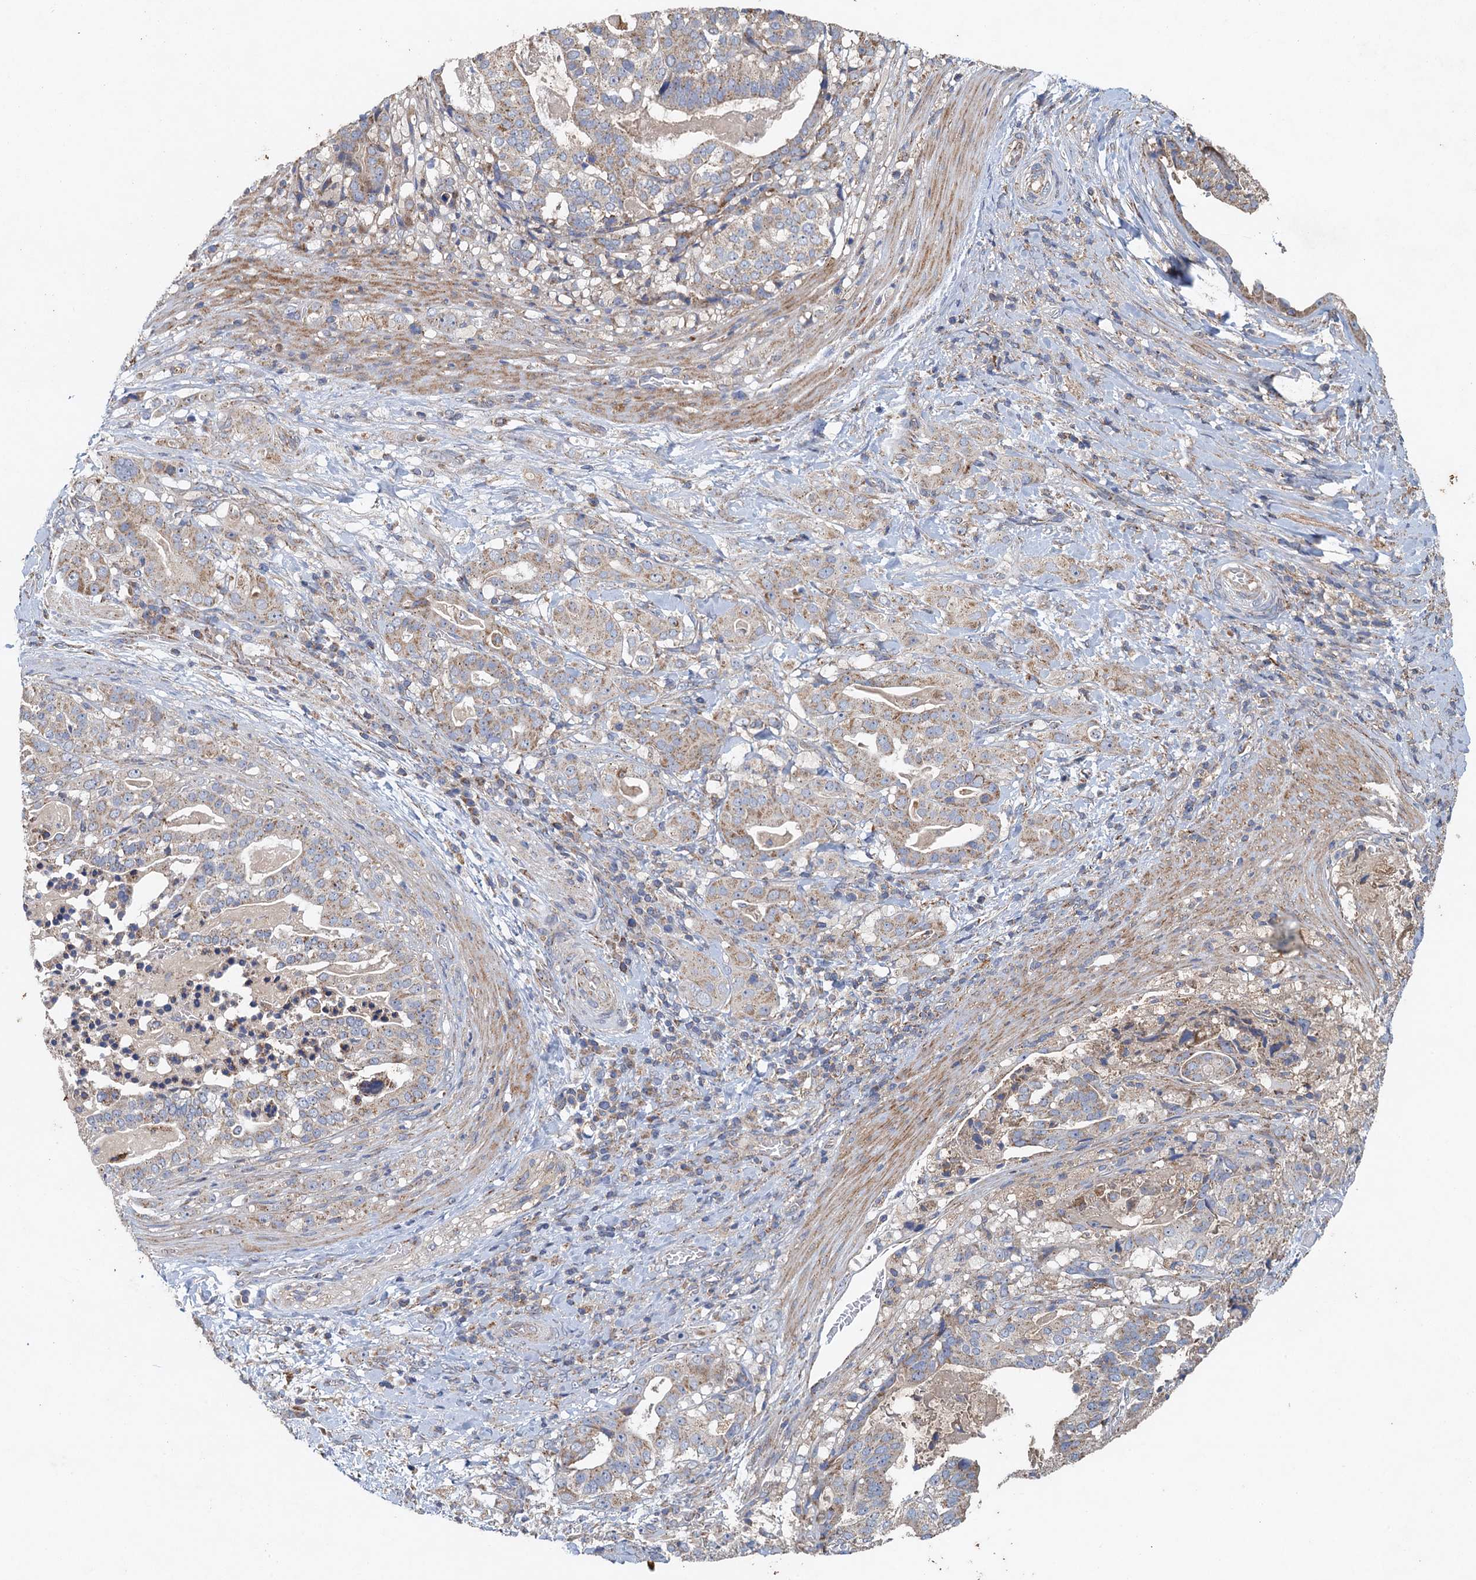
{"staining": {"intensity": "weak", "quantity": ">75%", "location": "cytoplasmic/membranous"}, "tissue": "stomach cancer", "cell_type": "Tumor cells", "image_type": "cancer", "snomed": [{"axis": "morphology", "description": "Adenocarcinoma, NOS"}, {"axis": "topography", "description": "Stomach"}], "caption": "IHC image of neoplastic tissue: stomach cancer (adenocarcinoma) stained using immunohistochemistry (IHC) demonstrates low levels of weak protein expression localized specifically in the cytoplasmic/membranous of tumor cells, appearing as a cytoplasmic/membranous brown color.", "gene": "BCS1L", "patient": {"sex": "male", "age": 48}}